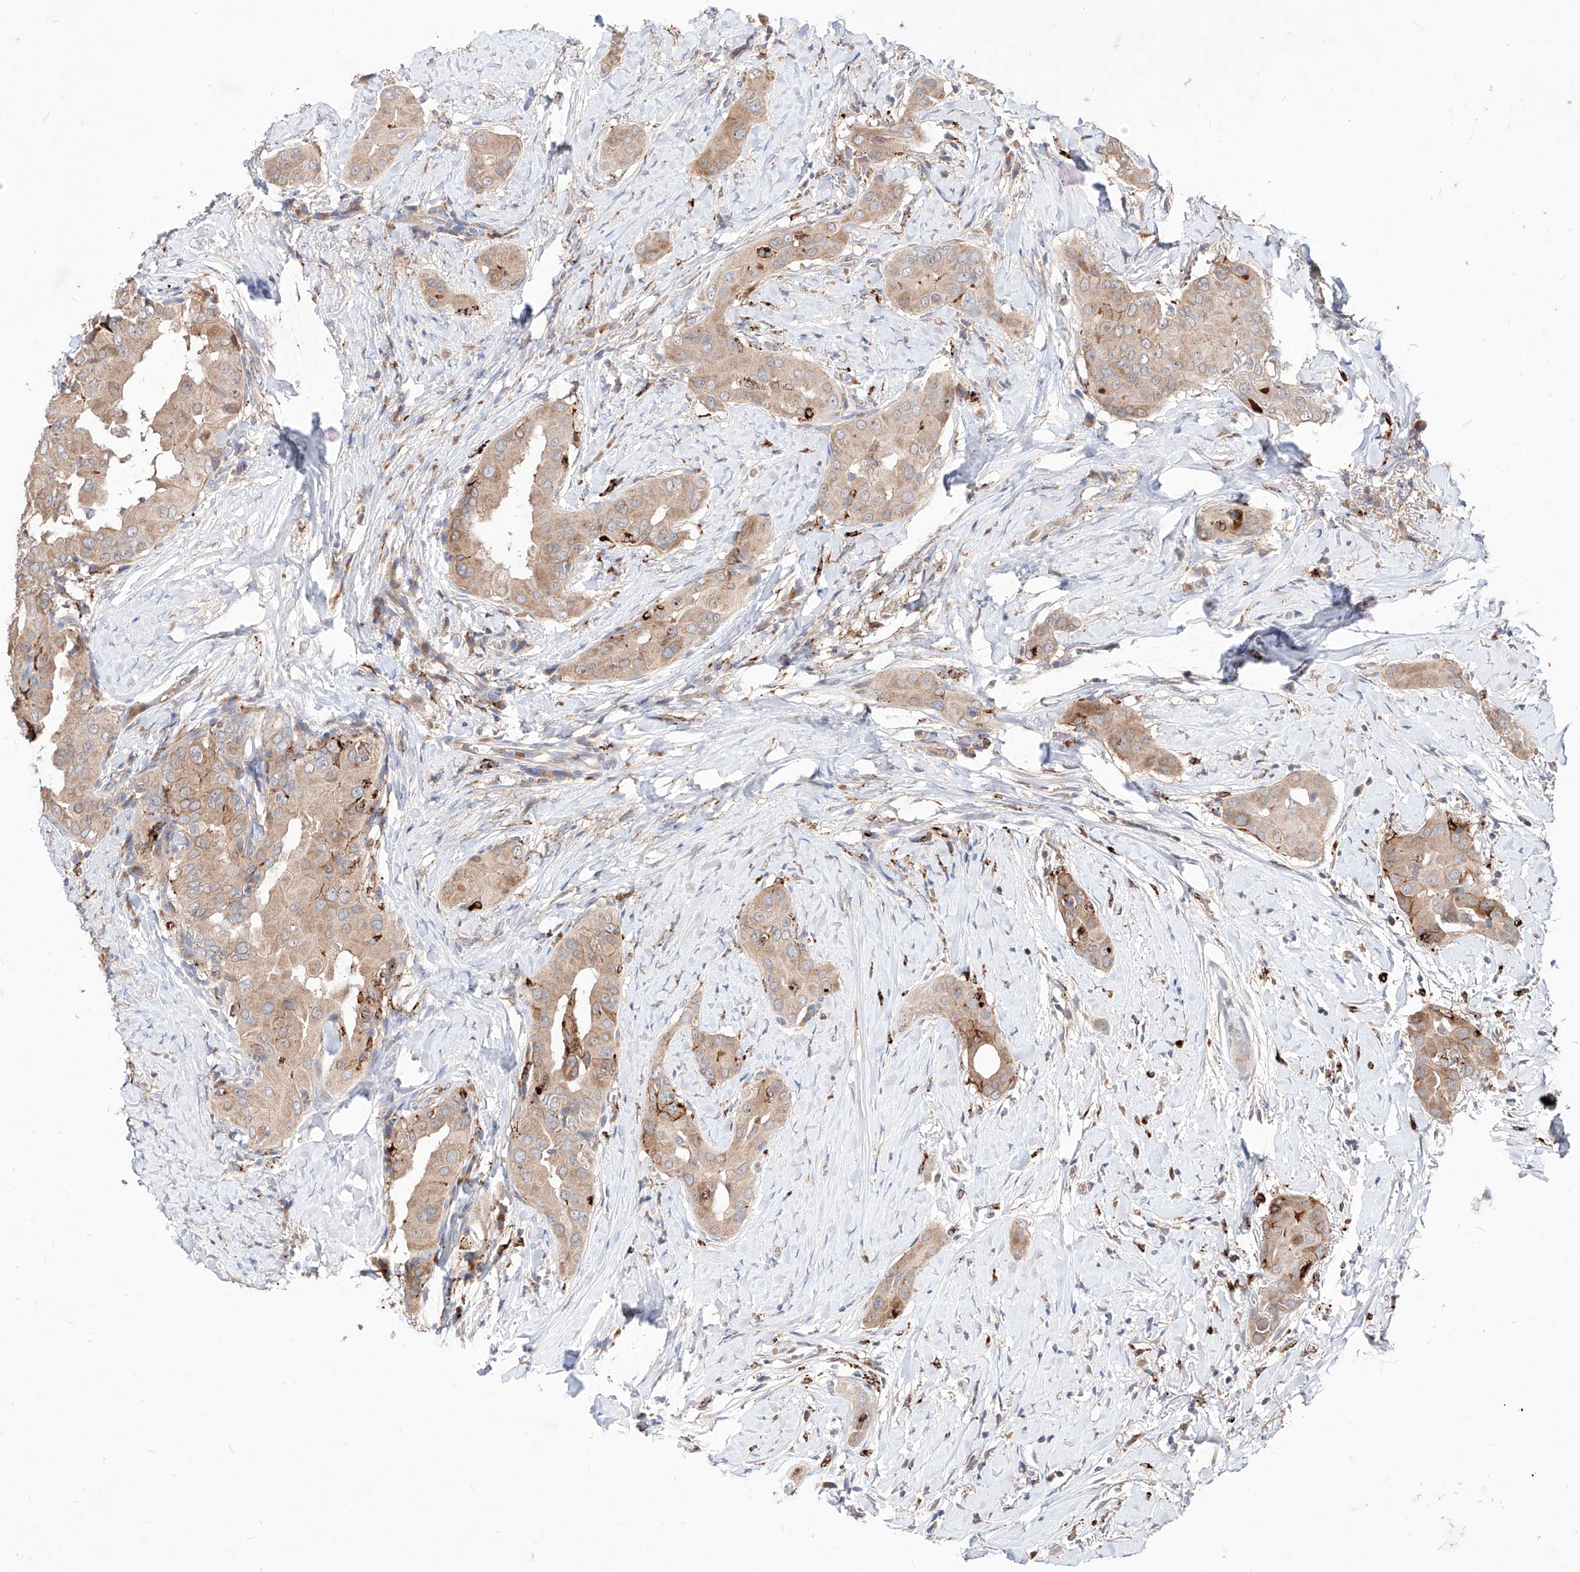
{"staining": {"intensity": "moderate", "quantity": ">75%", "location": "cytoplasmic/membranous"}, "tissue": "thyroid cancer", "cell_type": "Tumor cells", "image_type": "cancer", "snomed": [{"axis": "morphology", "description": "Papillary adenocarcinoma, NOS"}, {"axis": "topography", "description": "Thyroid gland"}], "caption": "Thyroid cancer stained for a protein (brown) demonstrates moderate cytoplasmic/membranous positive positivity in approximately >75% of tumor cells.", "gene": "TSNAX", "patient": {"sex": "male", "age": 33}}